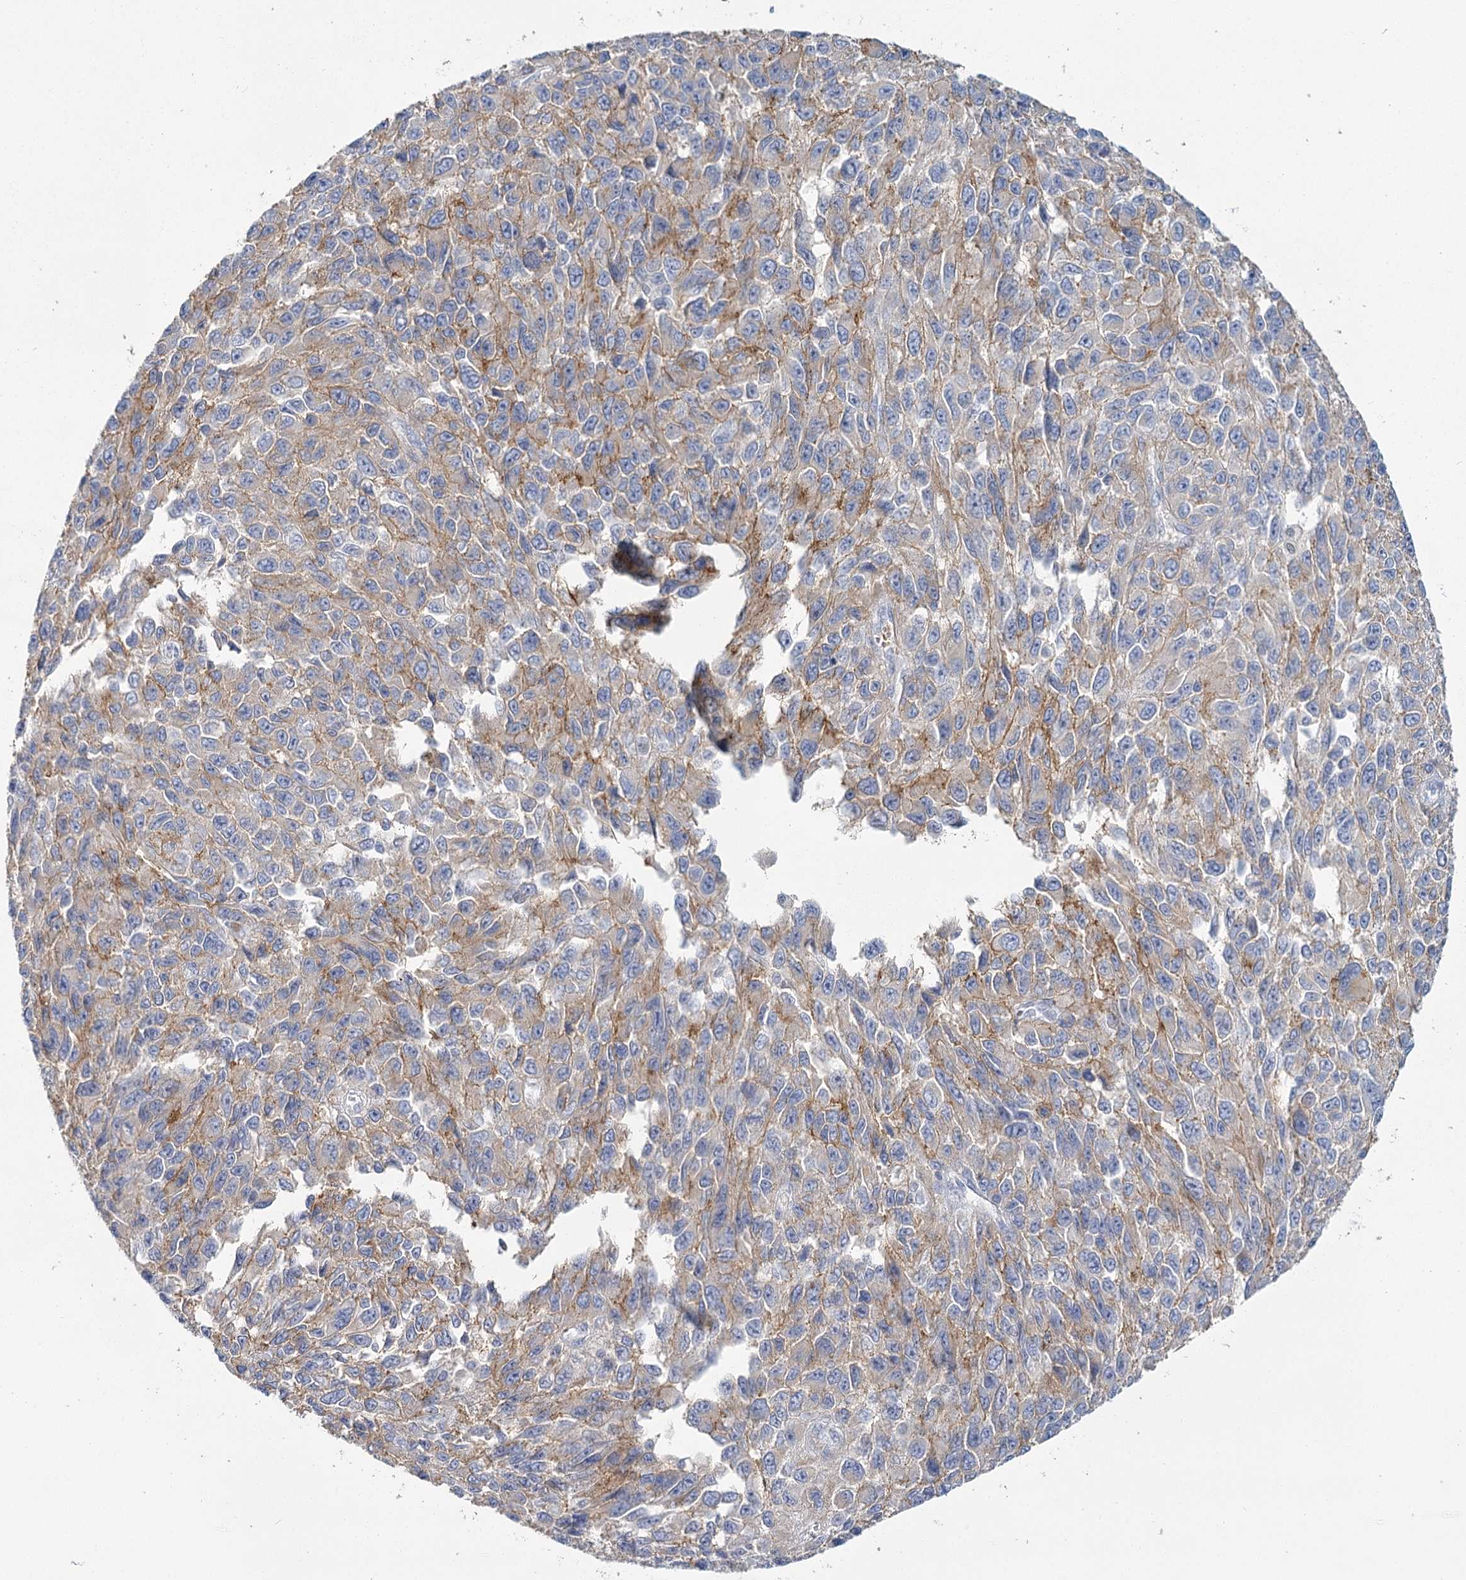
{"staining": {"intensity": "moderate", "quantity": "<25%", "location": "cytoplasmic/membranous"}, "tissue": "melanoma", "cell_type": "Tumor cells", "image_type": "cancer", "snomed": [{"axis": "morphology", "description": "Normal tissue, NOS"}, {"axis": "morphology", "description": "Malignant melanoma, NOS"}, {"axis": "topography", "description": "Skin"}], "caption": "Human malignant melanoma stained with a brown dye demonstrates moderate cytoplasmic/membranous positive staining in approximately <25% of tumor cells.", "gene": "IGSF3", "patient": {"sex": "female", "age": 96}}